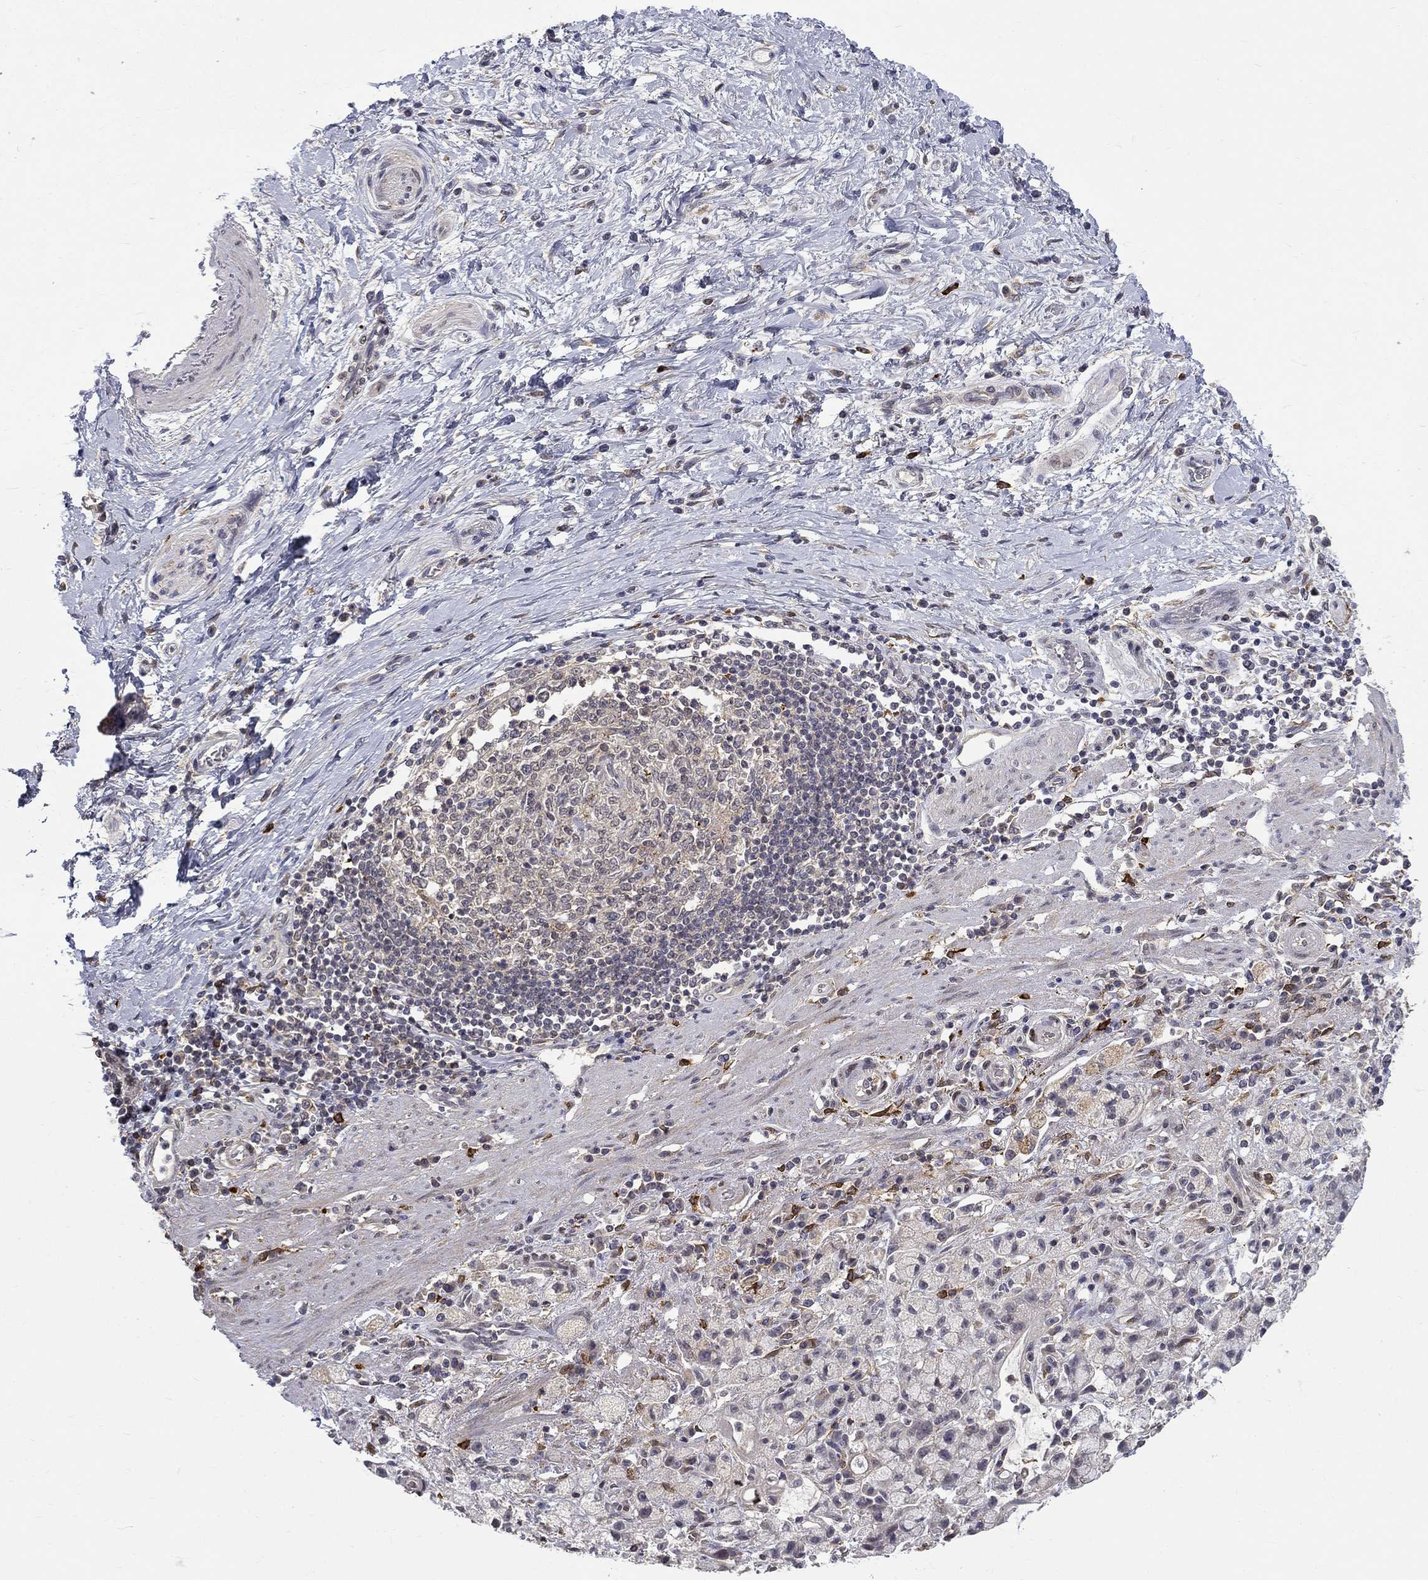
{"staining": {"intensity": "weak", "quantity": "<25%", "location": "cytoplasmic/membranous"}, "tissue": "stomach cancer", "cell_type": "Tumor cells", "image_type": "cancer", "snomed": [{"axis": "morphology", "description": "Adenocarcinoma, NOS"}, {"axis": "topography", "description": "Stomach"}], "caption": "The image shows no significant staining in tumor cells of stomach cancer (adenocarcinoma).", "gene": "PCBP3", "patient": {"sex": "male", "age": 58}}